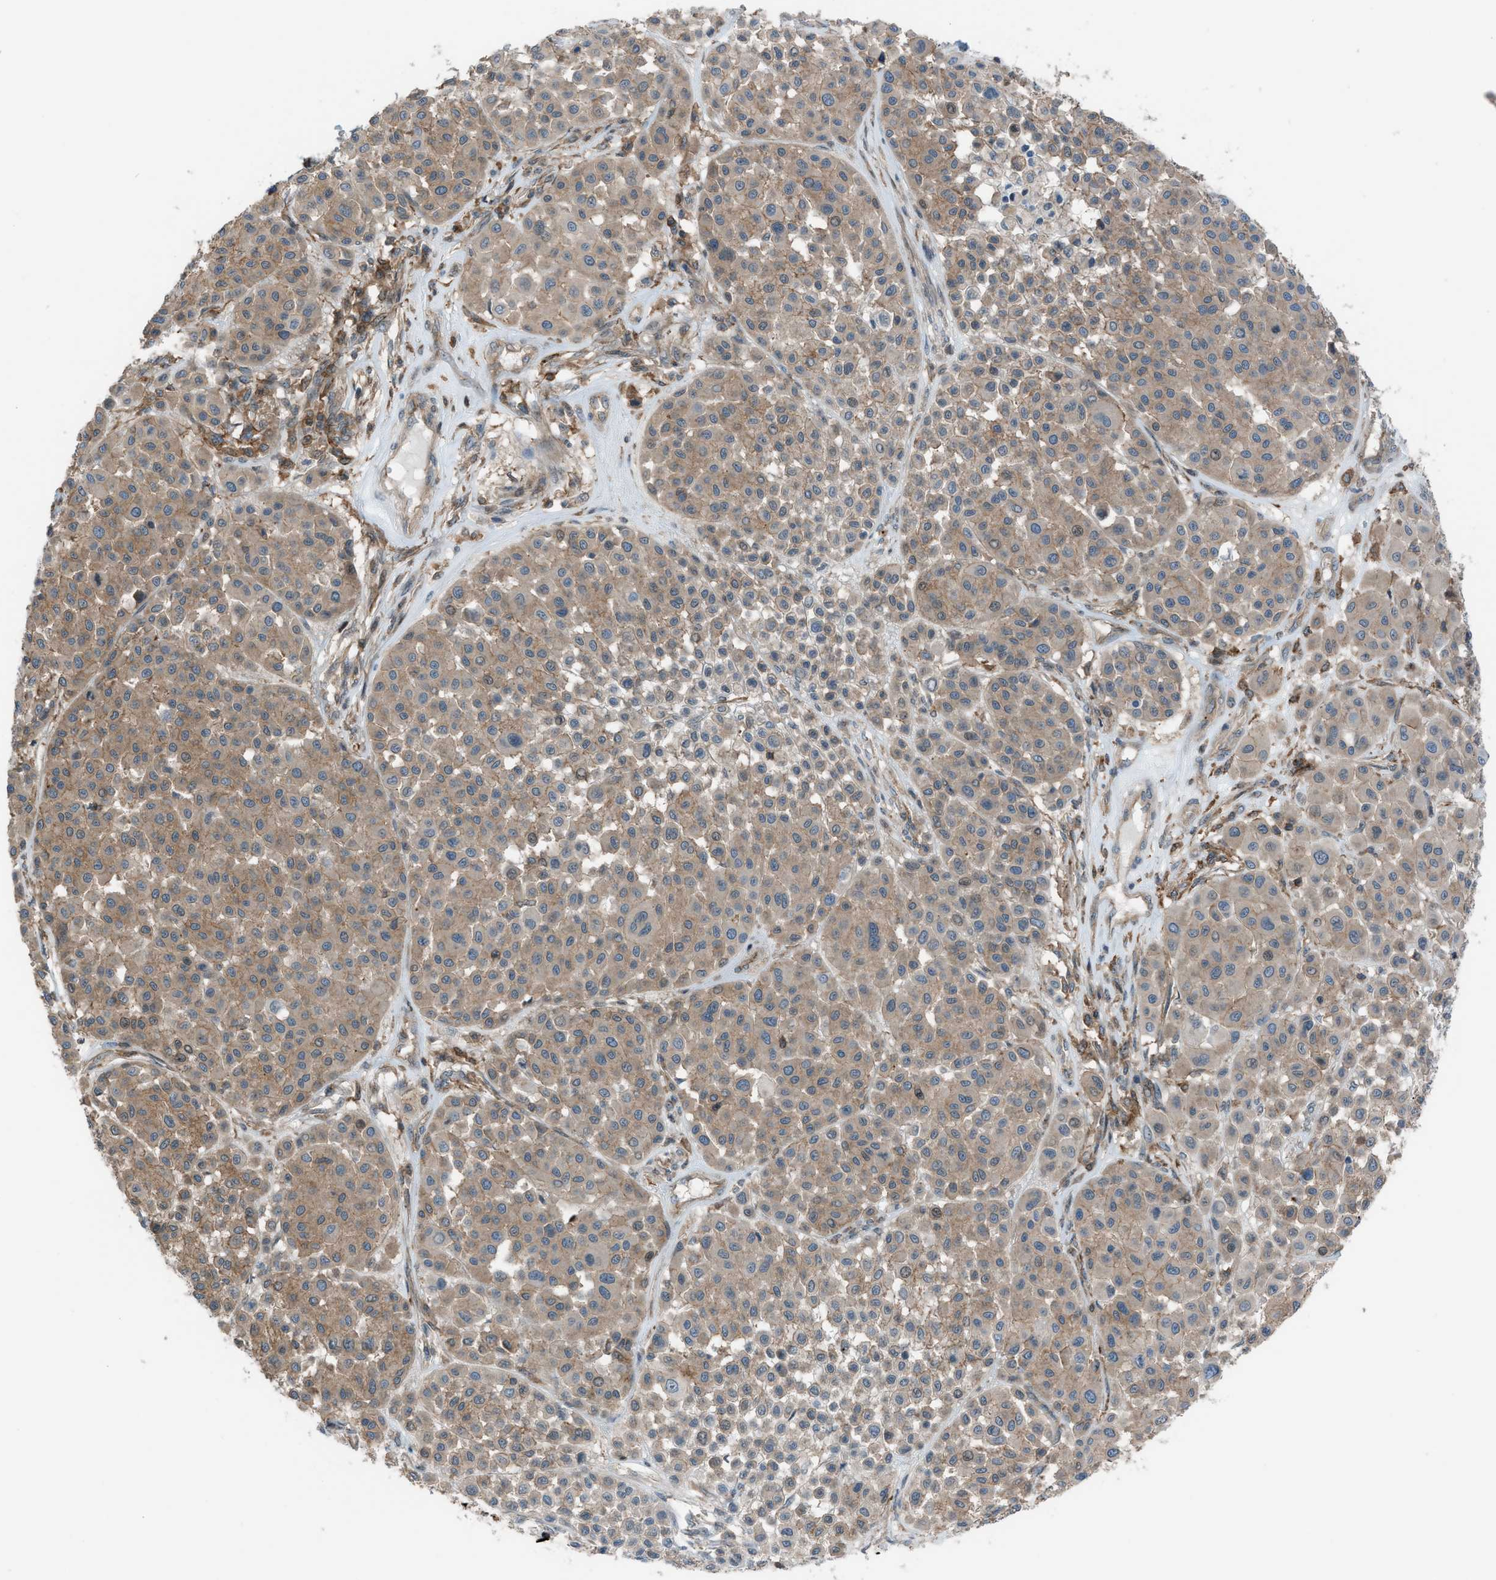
{"staining": {"intensity": "moderate", "quantity": ">75%", "location": "cytoplasmic/membranous"}, "tissue": "melanoma", "cell_type": "Tumor cells", "image_type": "cancer", "snomed": [{"axis": "morphology", "description": "Malignant melanoma, Metastatic site"}, {"axis": "topography", "description": "Soft tissue"}], "caption": "The immunohistochemical stain shows moderate cytoplasmic/membranous positivity in tumor cells of malignant melanoma (metastatic site) tissue.", "gene": "DYRK1A", "patient": {"sex": "male", "age": 41}}